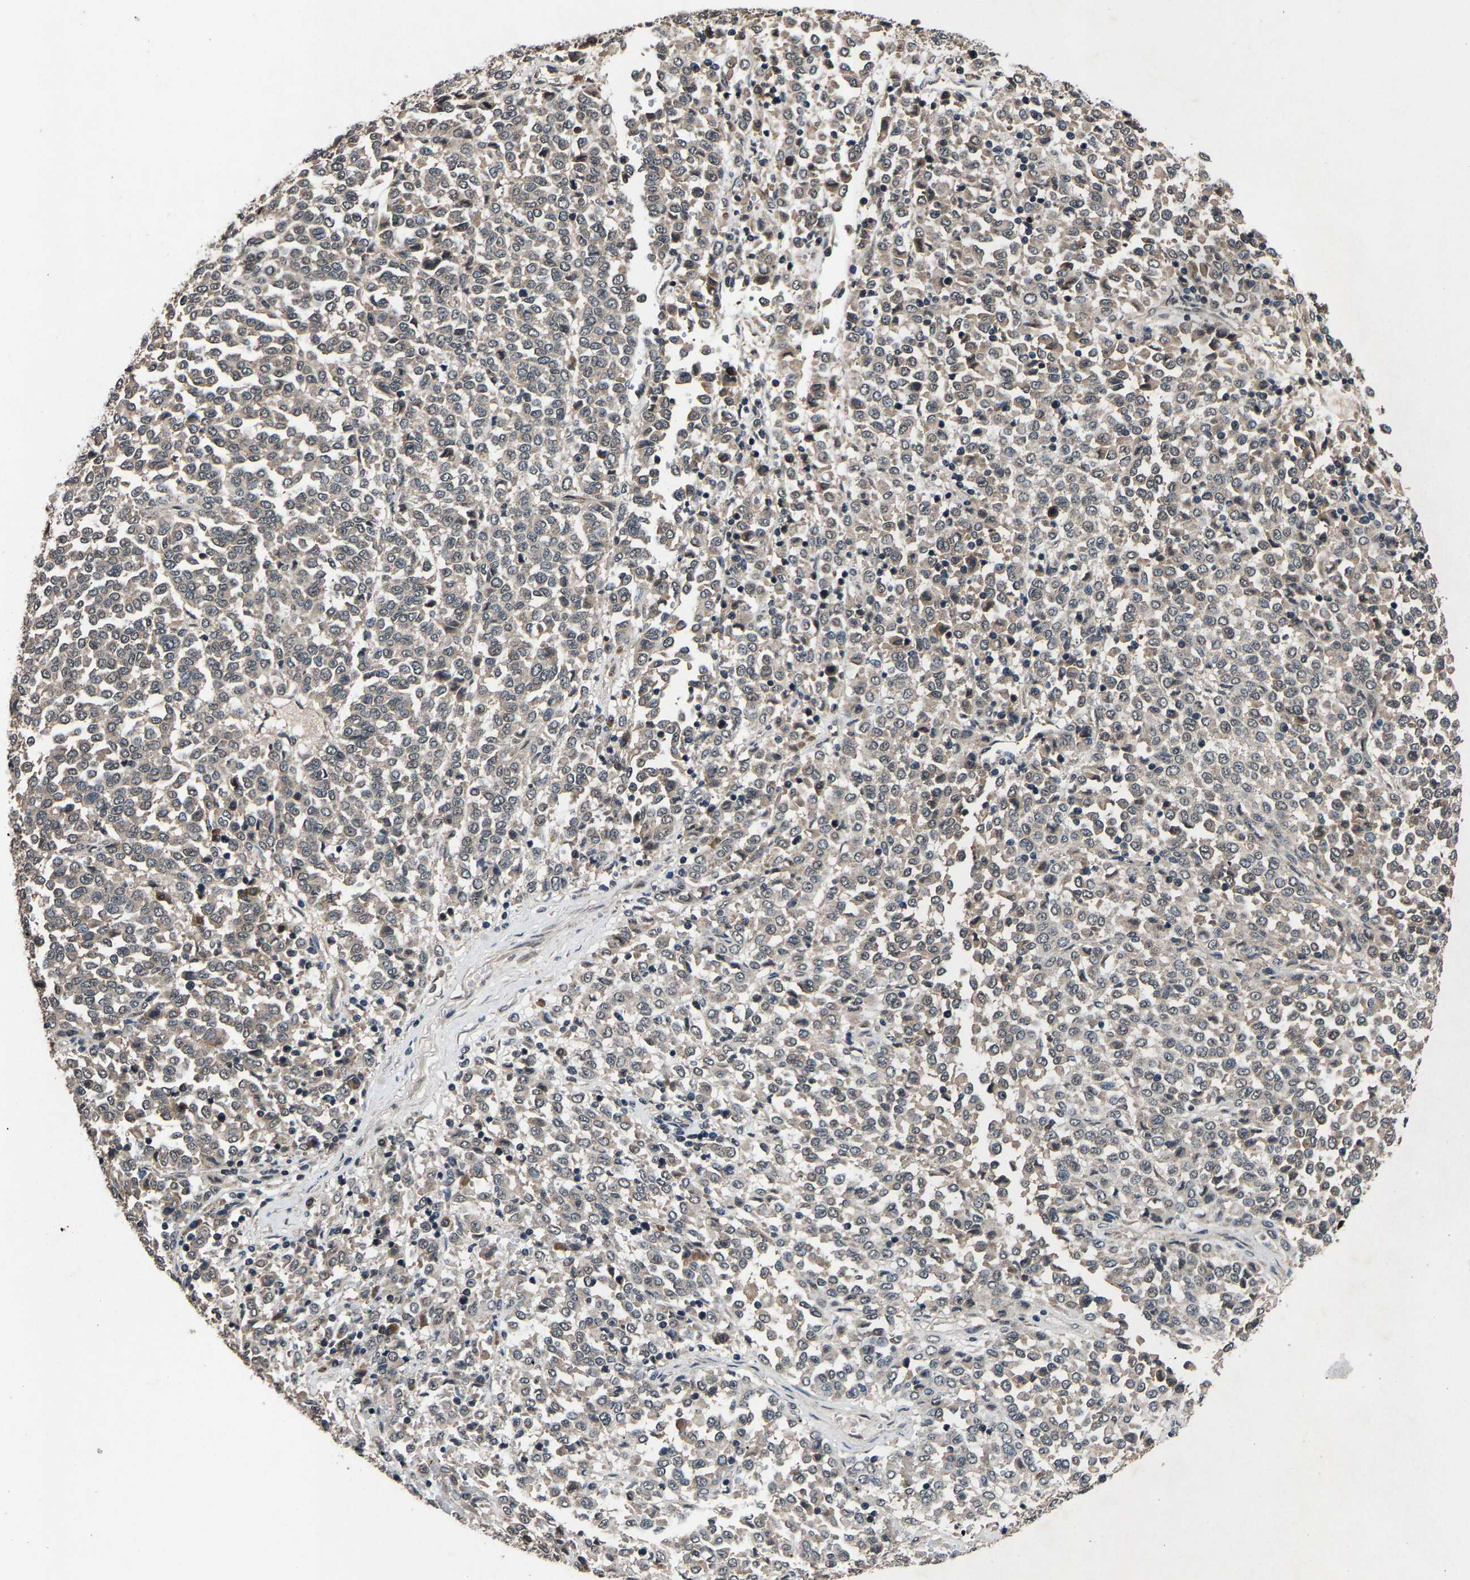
{"staining": {"intensity": "weak", "quantity": "<25%", "location": "cytoplasmic/membranous"}, "tissue": "melanoma", "cell_type": "Tumor cells", "image_type": "cancer", "snomed": [{"axis": "morphology", "description": "Malignant melanoma, Metastatic site"}, {"axis": "topography", "description": "Pancreas"}], "caption": "High magnification brightfield microscopy of malignant melanoma (metastatic site) stained with DAB (brown) and counterstained with hematoxylin (blue): tumor cells show no significant expression. The staining is performed using DAB (3,3'-diaminobenzidine) brown chromogen with nuclei counter-stained in using hematoxylin.", "gene": "HUWE1", "patient": {"sex": "female", "age": 30}}